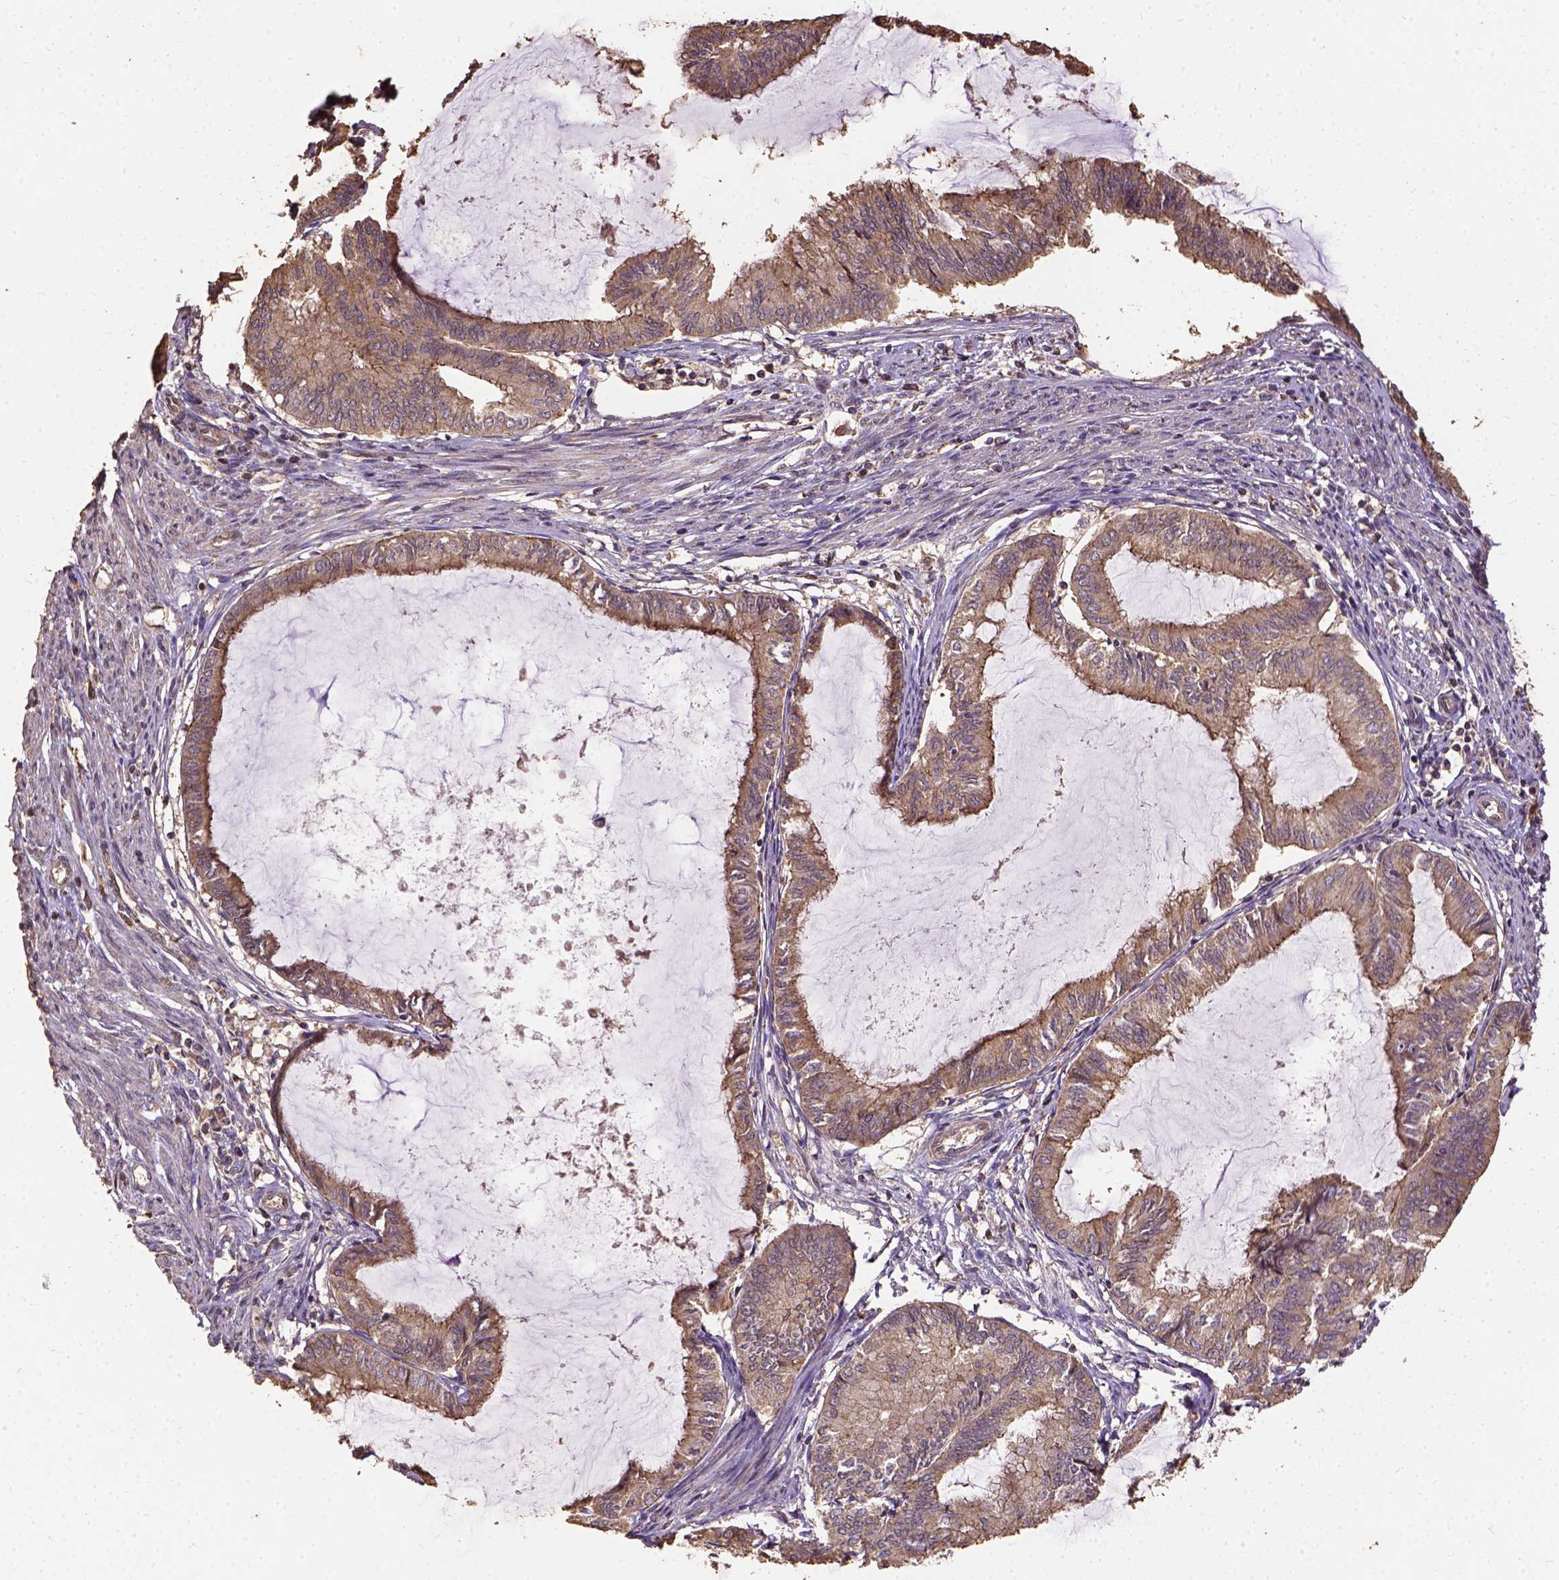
{"staining": {"intensity": "moderate", "quantity": ">75%", "location": "cytoplasmic/membranous"}, "tissue": "endometrial cancer", "cell_type": "Tumor cells", "image_type": "cancer", "snomed": [{"axis": "morphology", "description": "Adenocarcinoma, NOS"}, {"axis": "topography", "description": "Endometrium"}], "caption": "A high-resolution histopathology image shows immunohistochemistry staining of endometrial adenocarcinoma, which exhibits moderate cytoplasmic/membranous staining in about >75% of tumor cells.", "gene": "ATP1B3", "patient": {"sex": "female", "age": 86}}